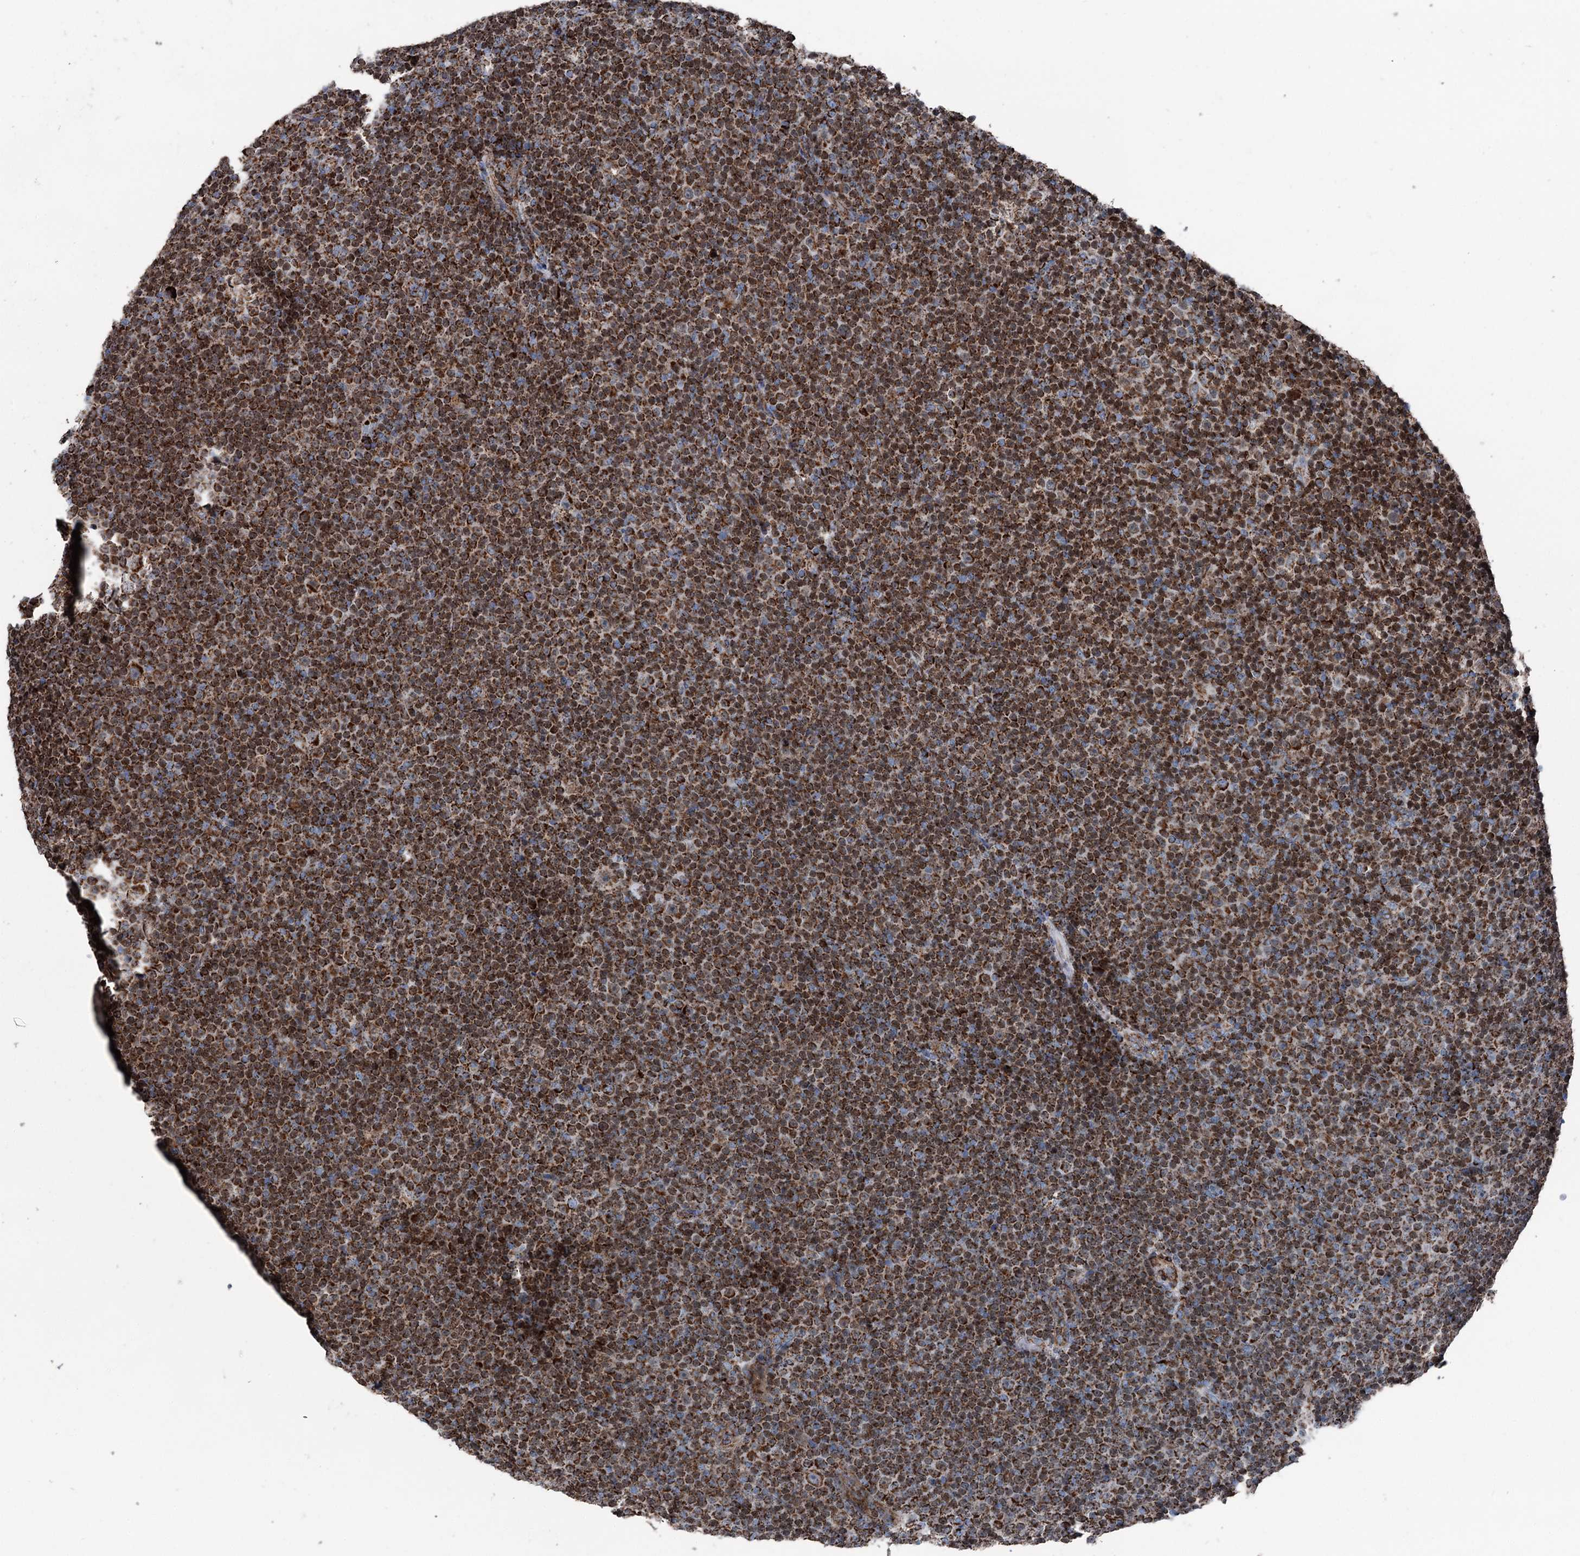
{"staining": {"intensity": "strong", "quantity": ">75%", "location": "cytoplasmic/membranous"}, "tissue": "lymphoma", "cell_type": "Tumor cells", "image_type": "cancer", "snomed": [{"axis": "morphology", "description": "Malignant lymphoma, non-Hodgkin's type, Low grade"}, {"axis": "topography", "description": "Lymph node"}], "caption": "IHC image of human lymphoma stained for a protein (brown), which shows high levels of strong cytoplasmic/membranous expression in approximately >75% of tumor cells.", "gene": "DDIAS", "patient": {"sex": "female", "age": 67}}